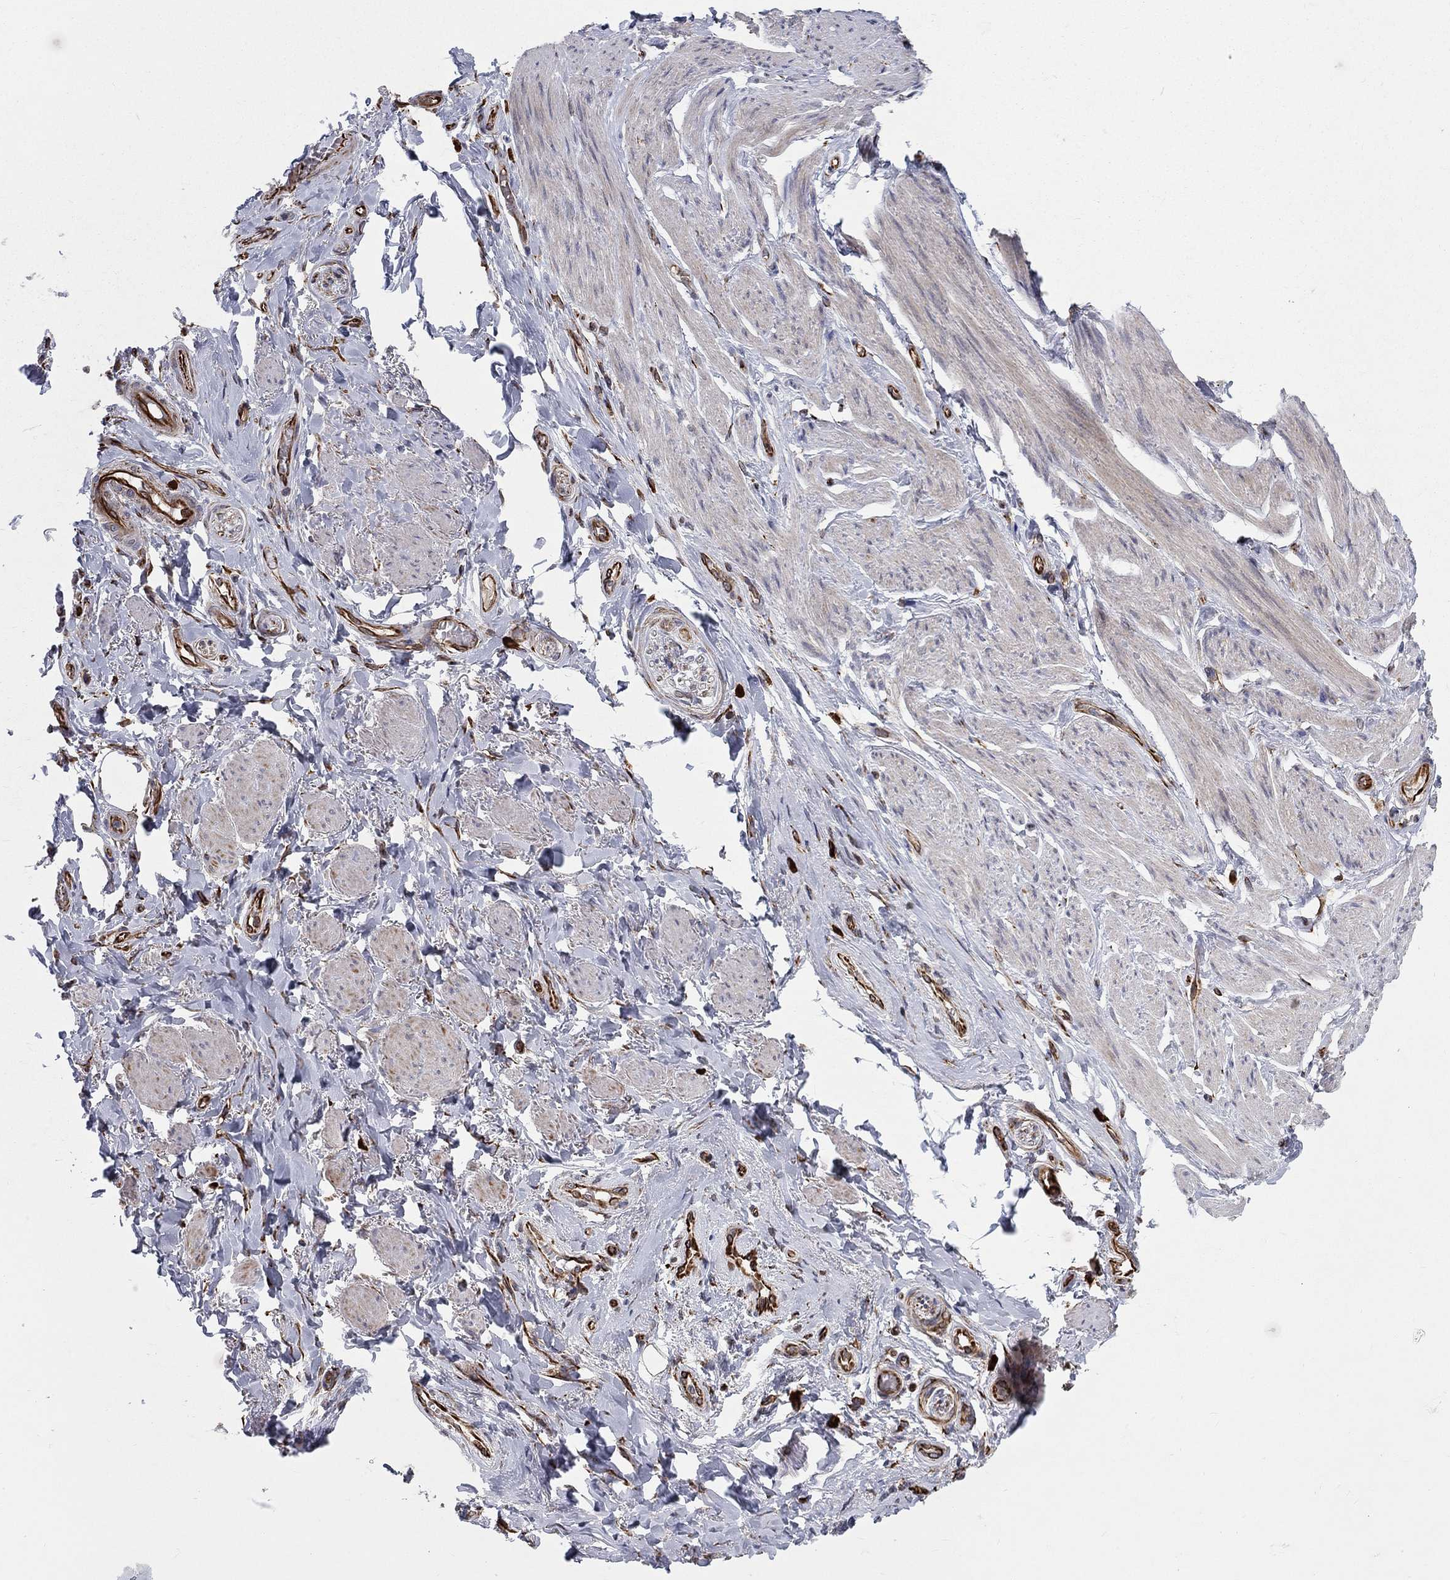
{"staining": {"intensity": "negative", "quantity": "none", "location": "none"}, "tissue": "soft tissue", "cell_type": "Fibroblasts", "image_type": "normal", "snomed": [{"axis": "morphology", "description": "Normal tissue, NOS"}, {"axis": "topography", "description": "Skeletal muscle"}, {"axis": "topography", "description": "Anal"}, {"axis": "topography", "description": "Peripheral nerve tissue"}], "caption": "The histopathology image shows no staining of fibroblasts in normal soft tissue. (Immunohistochemistry (ihc), brightfield microscopy, high magnification).", "gene": "MSRA", "patient": {"sex": "male", "age": 53}}